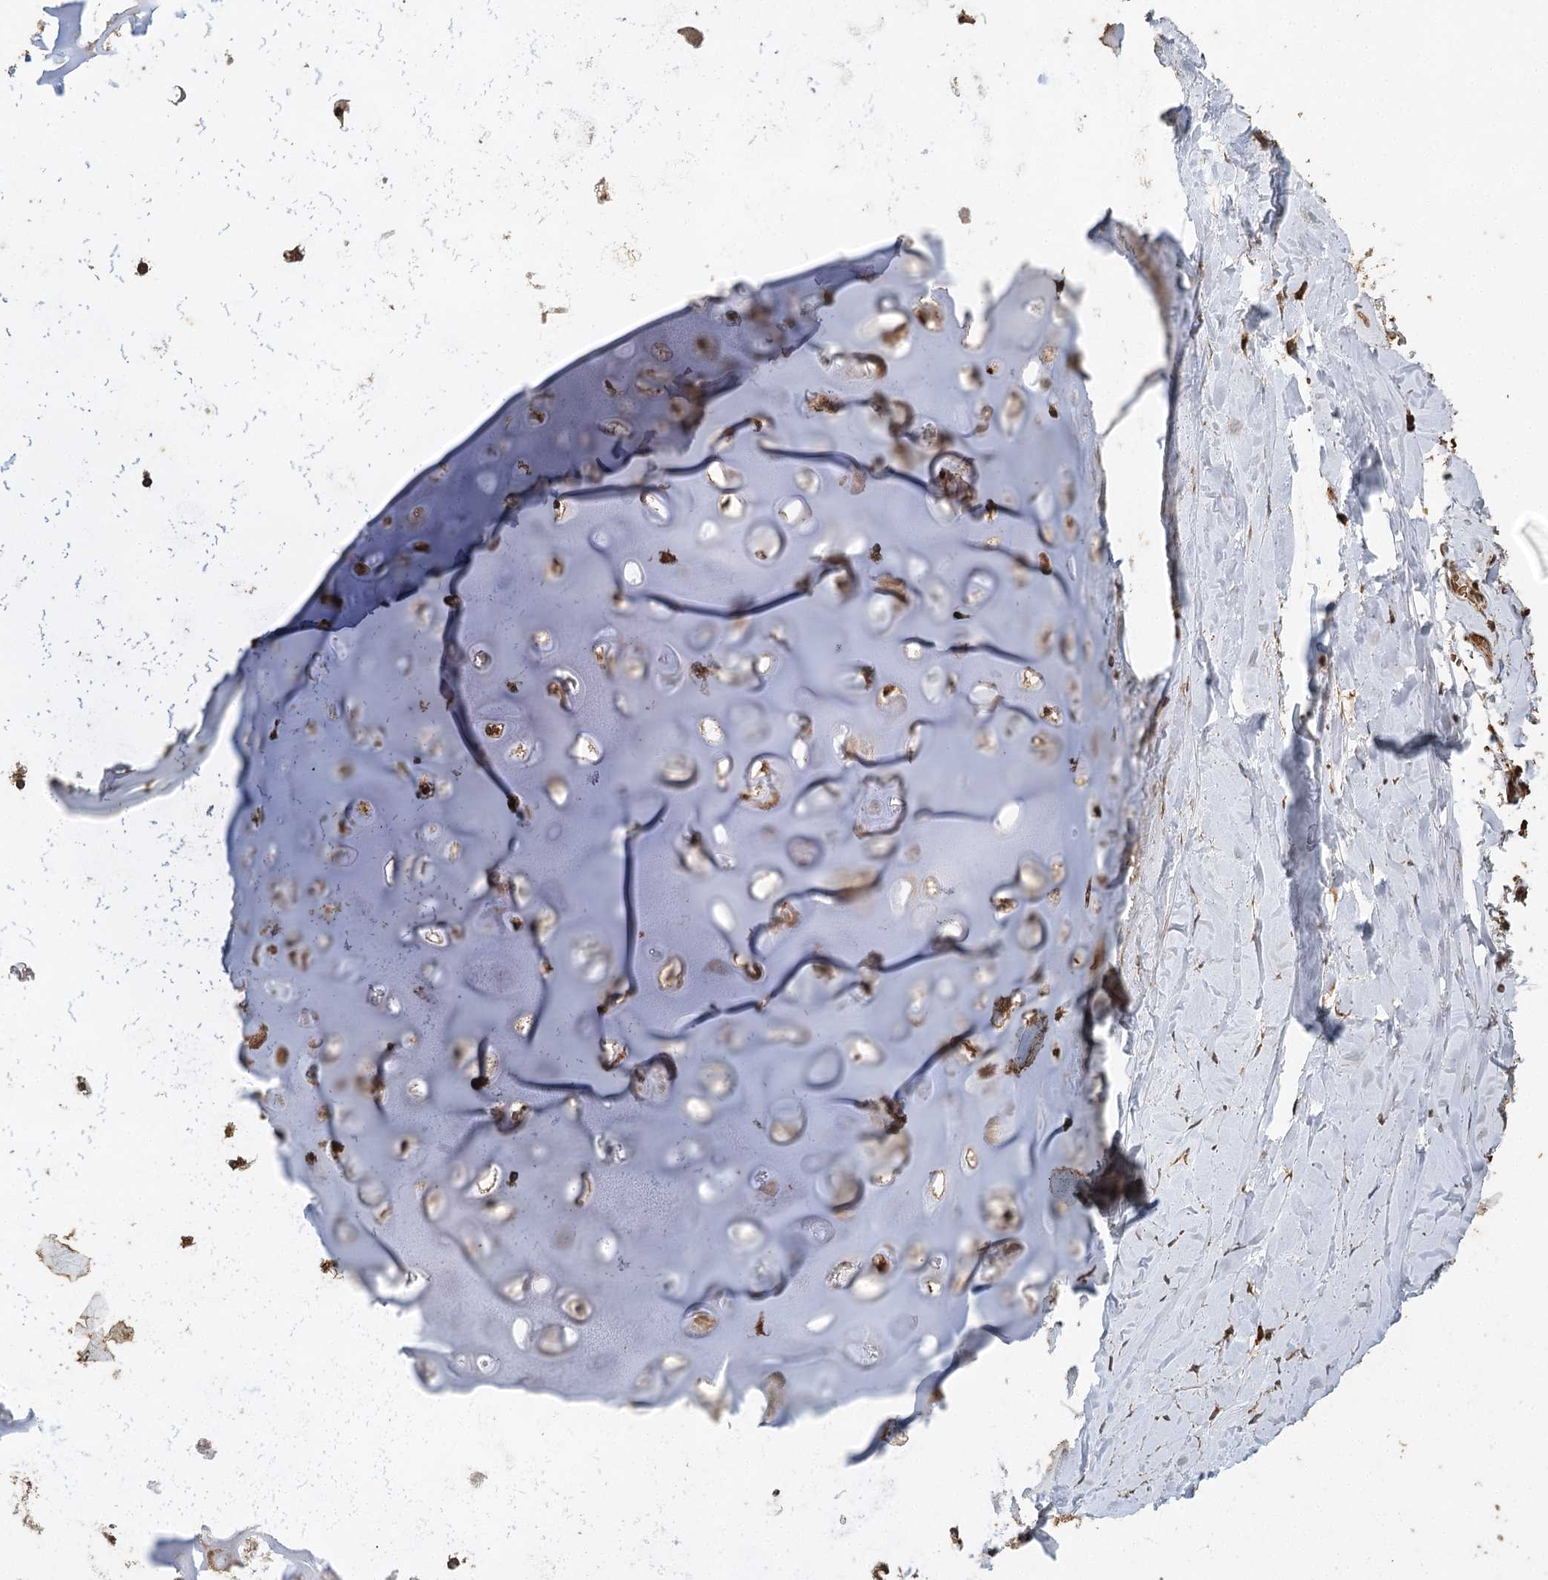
{"staining": {"intensity": "negative", "quantity": "none", "location": "none"}, "tissue": "adipose tissue", "cell_type": "Adipocytes", "image_type": "normal", "snomed": [{"axis": "morphology", "description": "Normal tissue, NOS"}, {"axis": "topography", "description": "Lymph node"}, {"axis": "topography", "description": "Bronchus"}], "caption": "Normal adipose tissue was stained to show a protein in brown. There is no significant expression in adipocytes. (Stains: DAB (3,3'-diaminobenzidine) IHC with hematoxylin counter stain, Microscopy: brightfield microscopy at high magnification).", "gene": "IL11RA", "patient": {"sex": "male", "age": 63}}